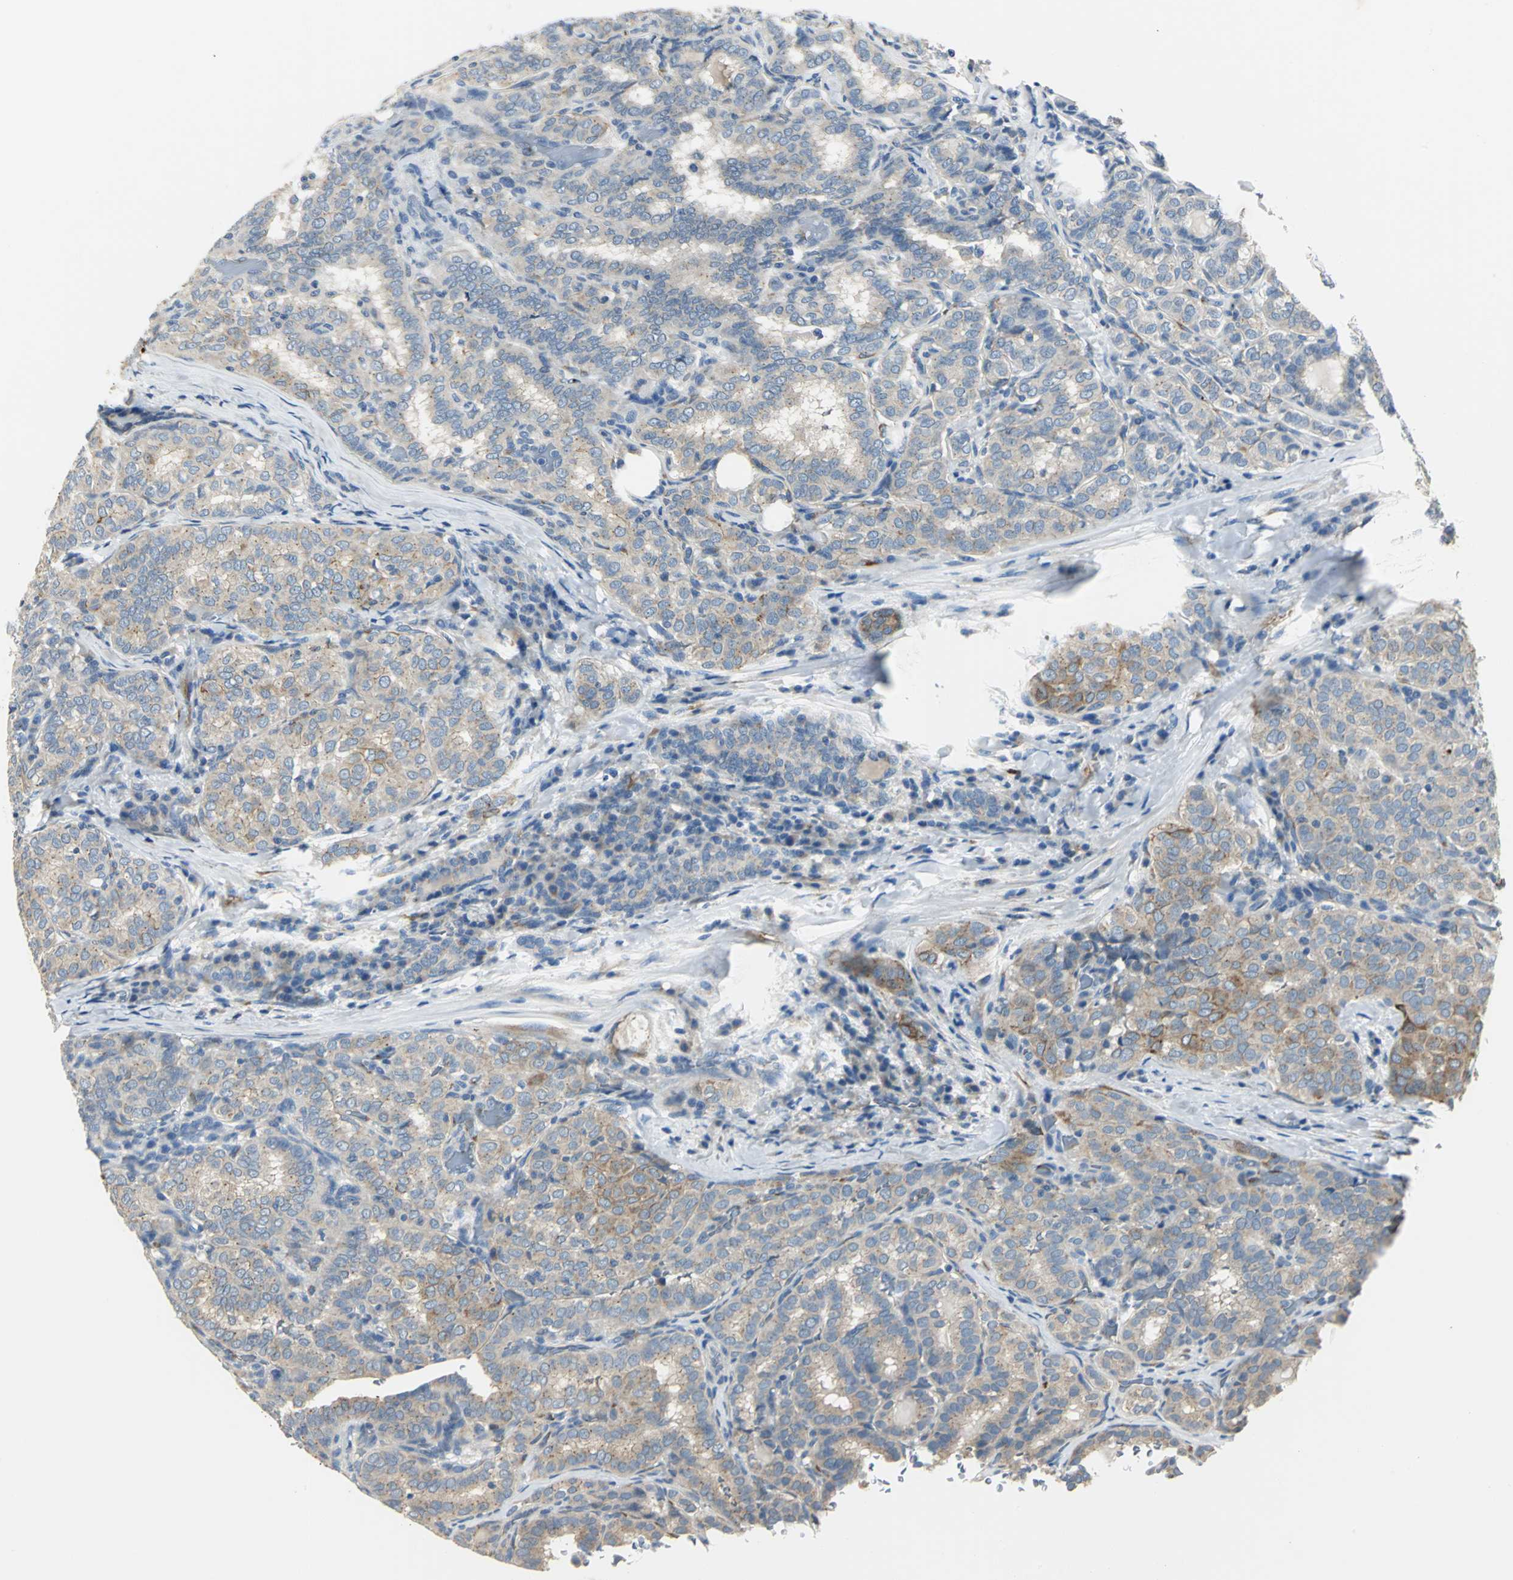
{"staining": {"intensity": "weak", "quantity": ">75%", "location": "cytoplasmic/membranous"}, "tissue": "thyroid cancer", "cell_type": "Tumor cells", "image_type": "cancer", "snomed": [{"axis": "morphology", "description": "Normal tissue, NOS"}, {"axis": "morphology", "description": "Papillary adenocarcinoma, NOS"}, {"axis": "topography", "description": "Thyroid gland"}], "caption": "DAB (3,3'-diaminobenzidine) immunohistochemical staining of human thyroid cancer (papillary adenocarcinoma) displays weak cytoplasmic/membranous protein staining in approximately >75% of tumor cells. The staining is performed using DAB brown chromogen to label protein expression. The nuclei are counter-stained blue using hematoxylin.", "gene": "B3GNT2", "patient": {"sex": "female", "age": 30}}